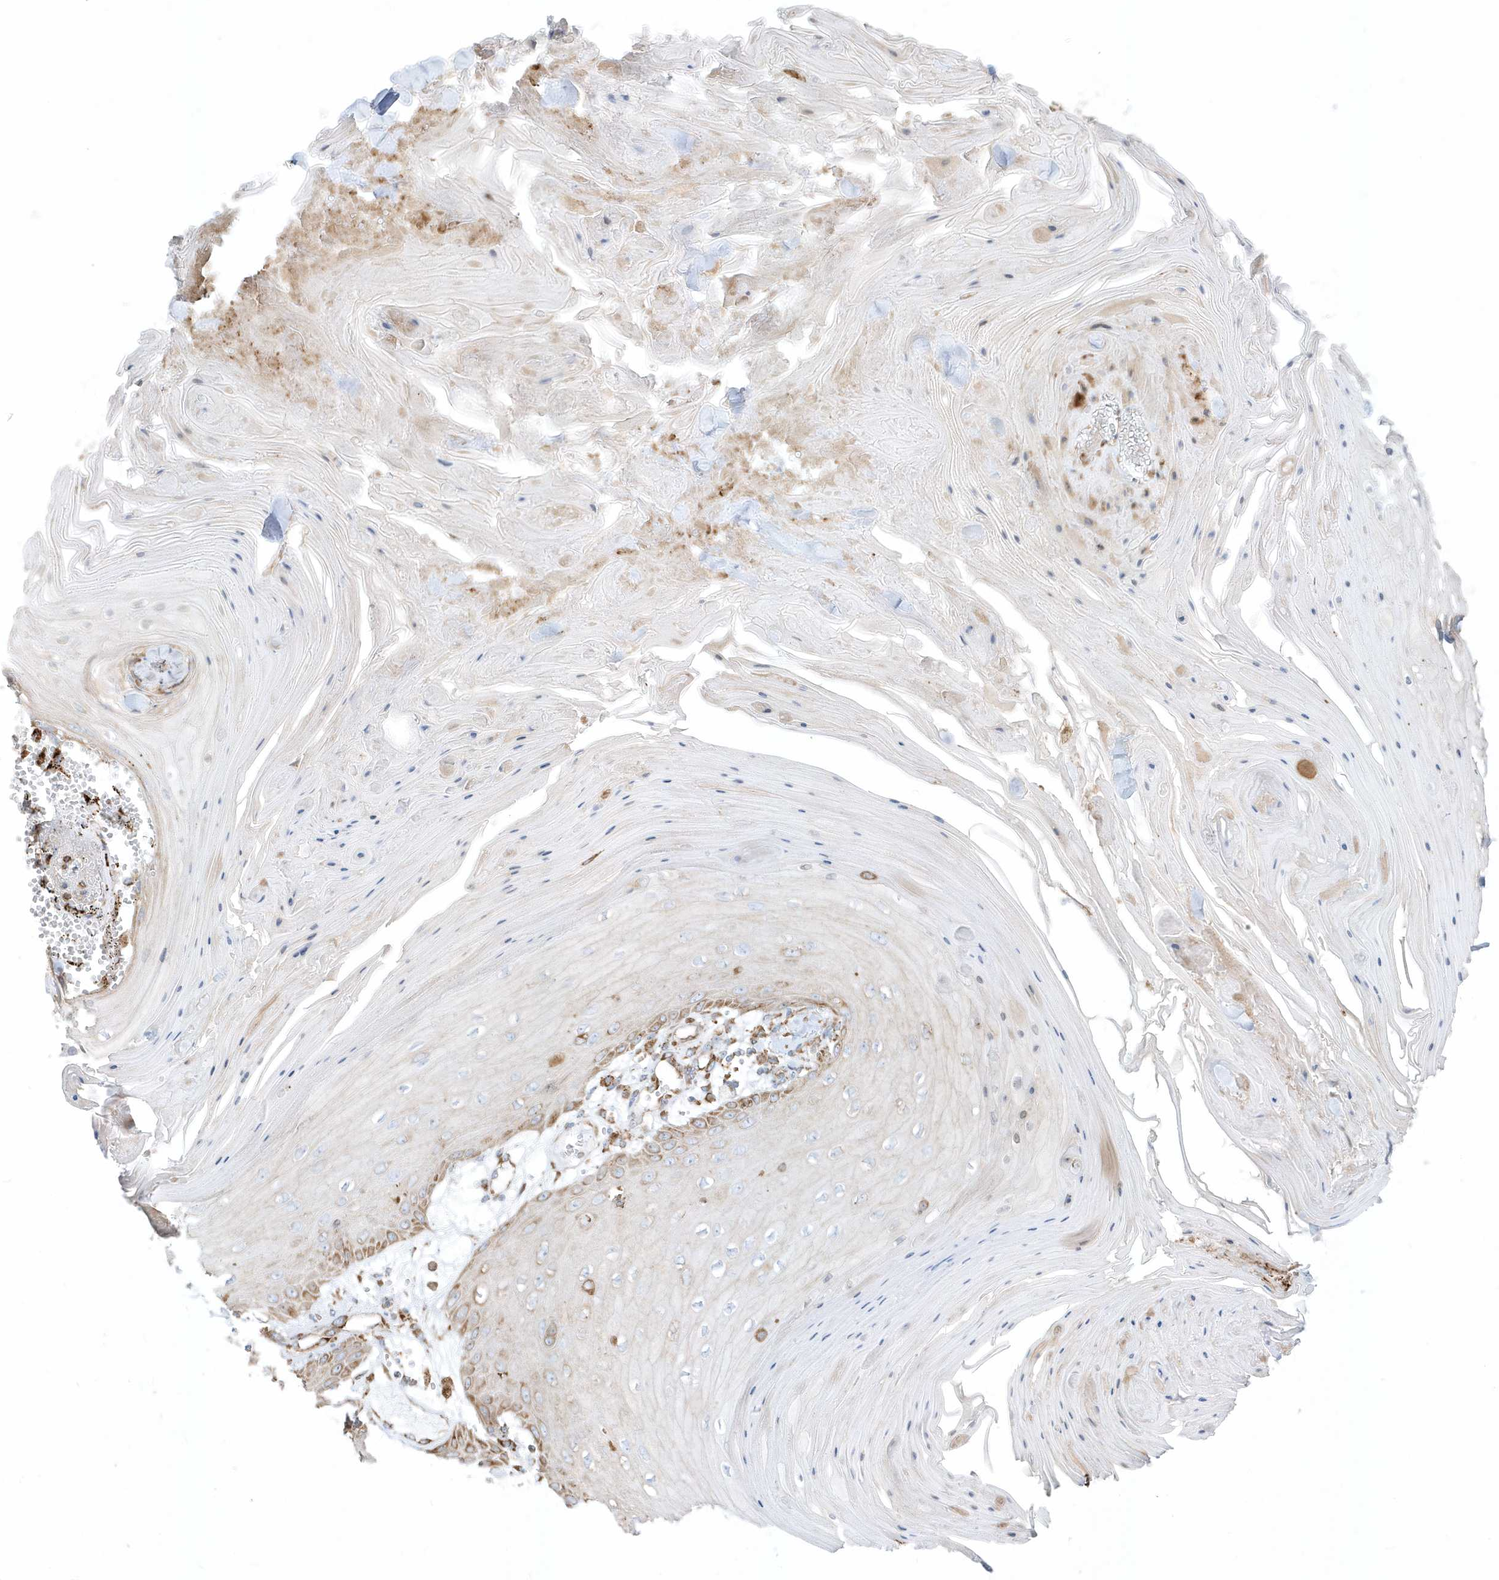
{"staining": {"intensity": "moderate", "quantity": "25%-75%", "location": "cytoplasmic/membranous"}, "tissue": "skin cancer", "cell_type": "Tumor cells", "image_type": "cancer", "snomed": [{"axis": "morphology", "description": "Squamous cell carcinoma, NOS"}, {"axis": "topography", "description": "Skin"}], "caption": "Immunohistochemical staining of squamous cell carcinoma (skin) demonstrates medium levels of moderate cytoplasmic/membranous staining in about 25%-75% of tumor cells.", "gene": "PDIA6", "patient": {"sex": "male", "age": 74}}